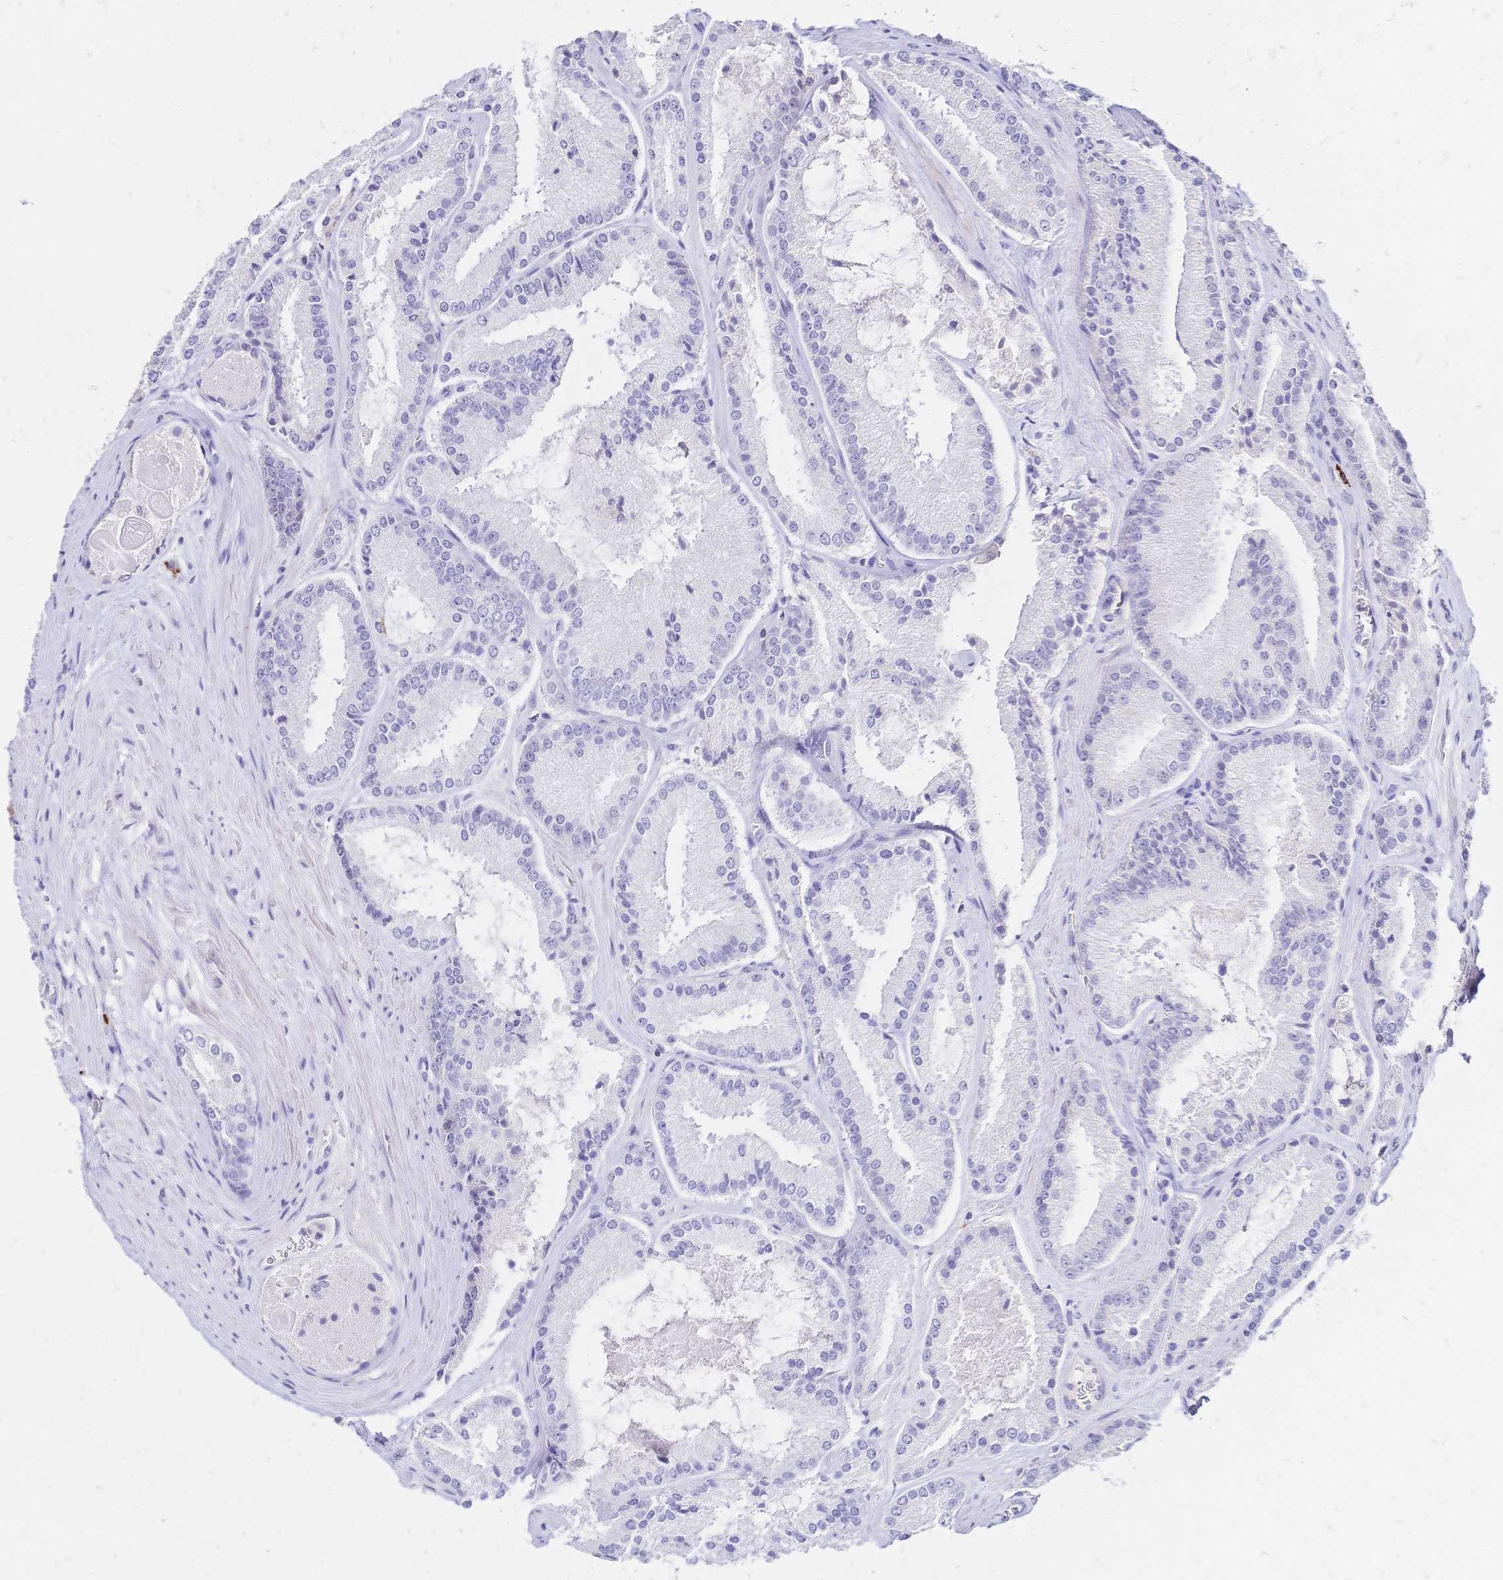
{"staining": {"intensity": "negative", "quantity": "none", "location": "none"}, "tissue": "prostate cancer", "cell_type": "Tumor cells", "image_type": "cancer", "snomed": [{"axis": "morphology", "description": "Adenocarcinoma, High grade"}, {"axis": "topography", "description": "Prostate"}], "caption": "This is an immunohistochemistry image of human prostate cancer. There is no positivity in tumor cells.", "gene": "IL2RA", "patient": {"sex": "male", "age": 73}}